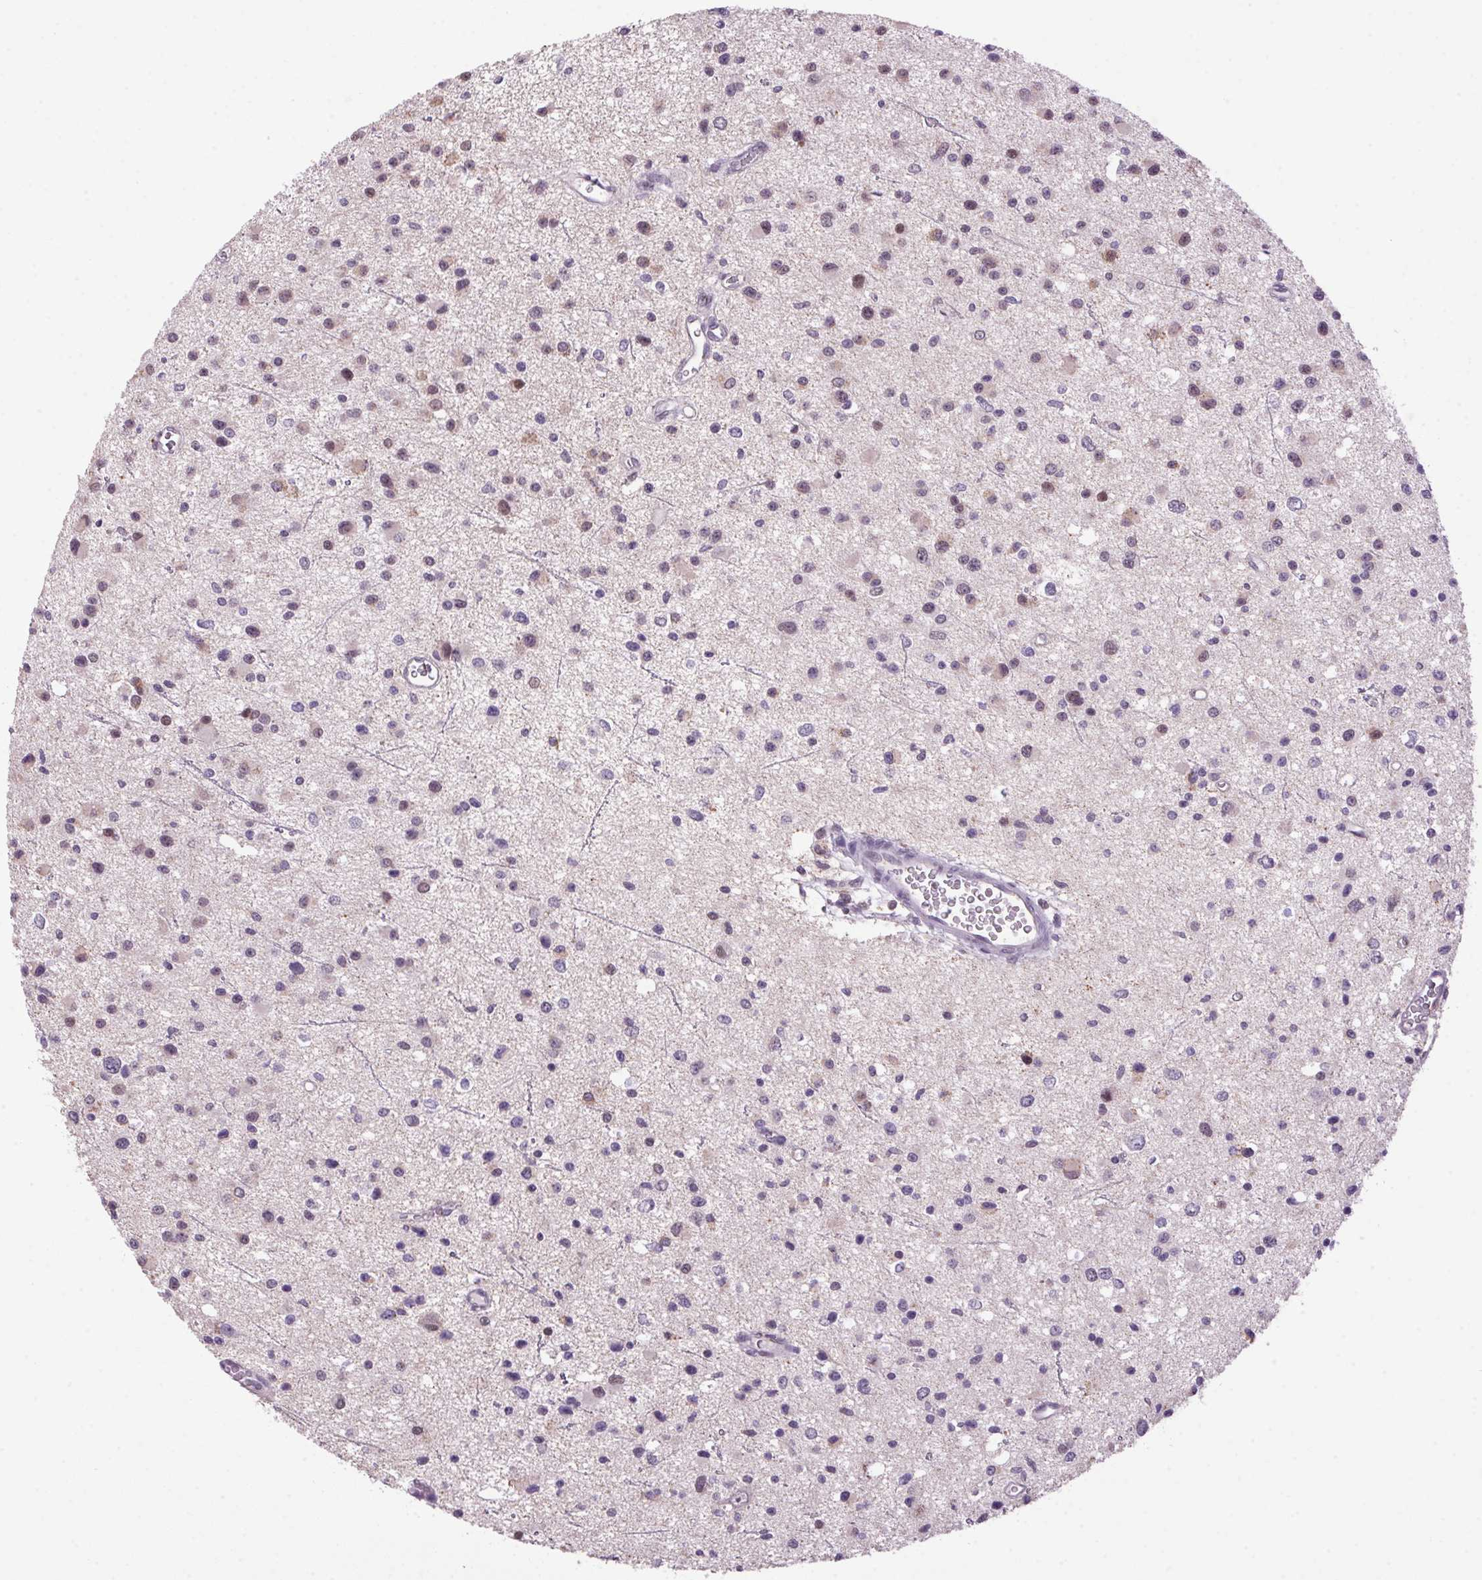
{"staining": {"intensity": "weak", "quantity": "<25%", "location": "cytoplasmic/membranous"}, "tissue": "glioma", "cell_type": "Tumor cells", "image_type": "cancer", "snomed": [{"axis": "morphology", "description": "Glioma, malignant, Low grade"}, {"axis": "topography", "description": "Brain"}], "caption": "Histopathology image shows no significant protein expression in tumor cells of malignant glioma (low-grade).", "gene": "AKR1E2", "patient": {"sex": "male", "age": 43}}